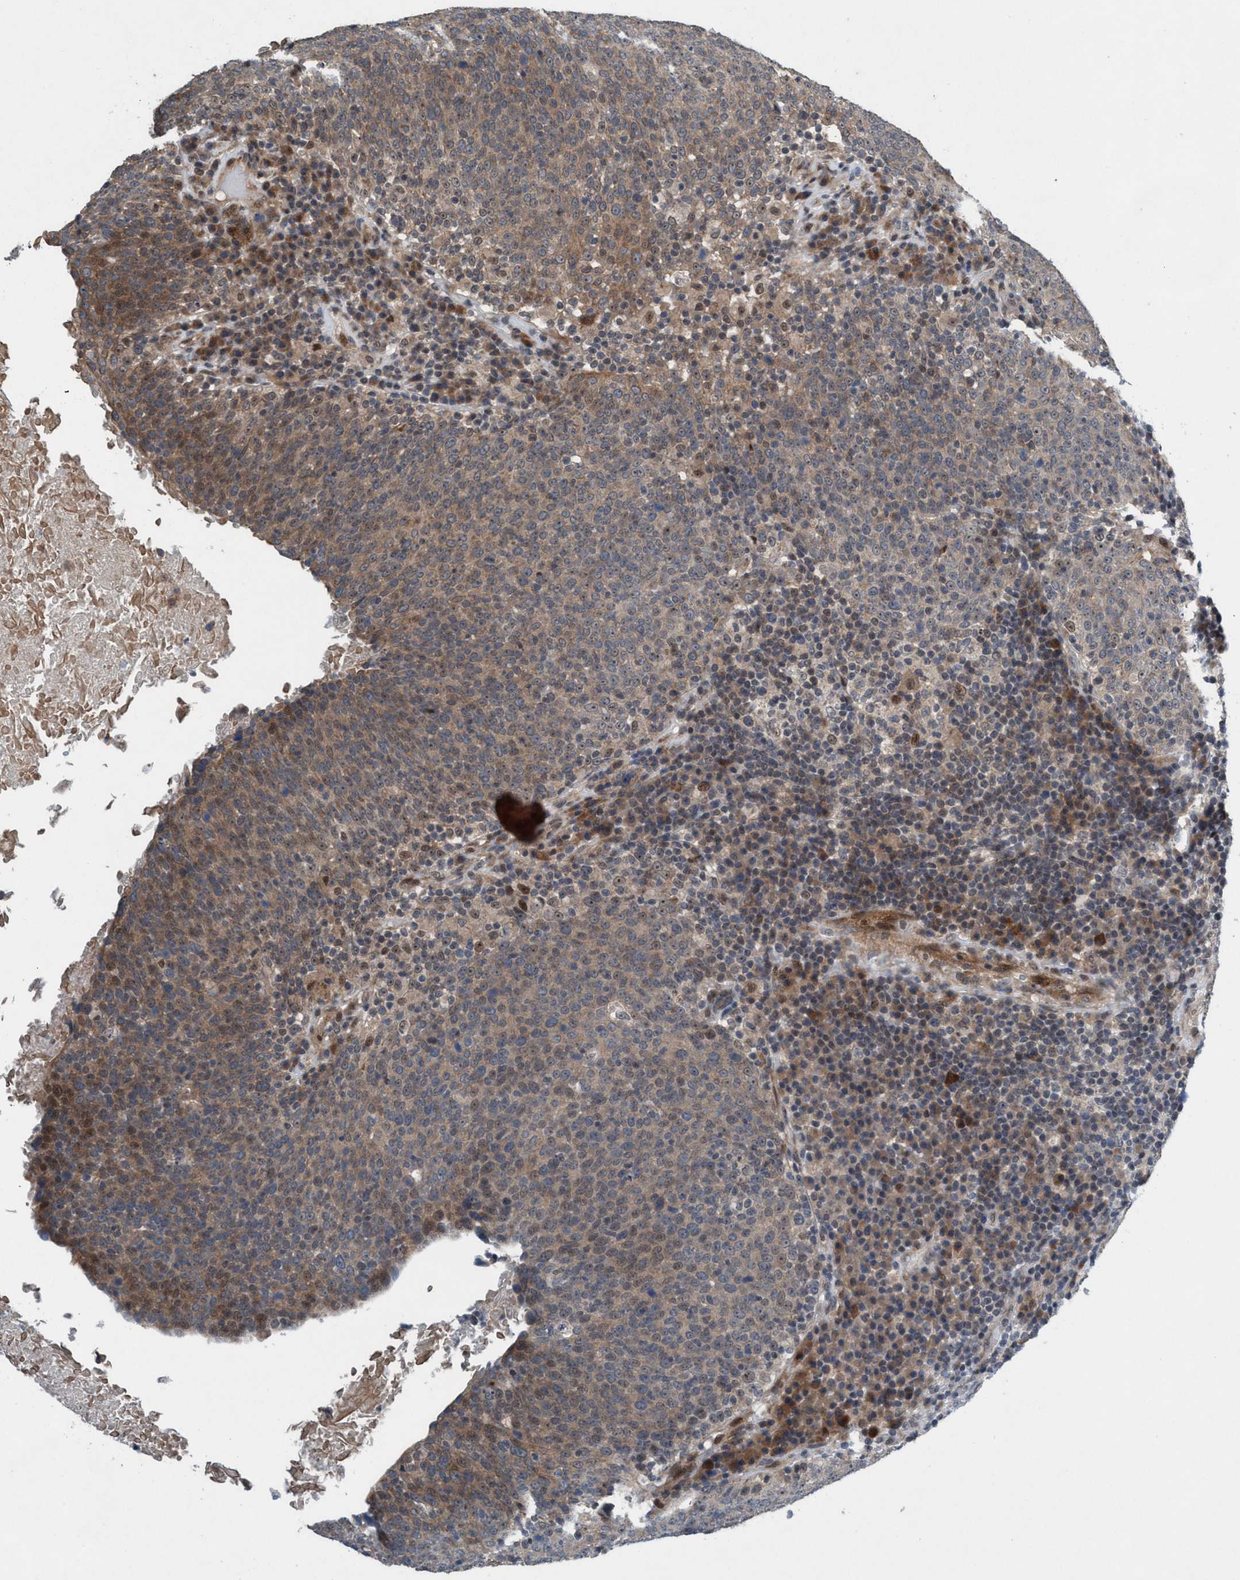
{"staining": {"intensity": "moderate", "quantity": ">75%", "location": "cytoplasmic/membranous"}, "tissue": "head and neck cancer", "cell_type": "Tumor cells", "image_type": "cancer", "snomed": [{"axis": "morphology", "description": "Squamous cell carcinoma, NOS"}, {"axis": "morphology", "description": "Squamous cell carcinoma, metastatic, NOS"}, {"axis": "topography", "description": "Lymph node"}, {"axis": "topography", "description": "Head-Neck"}], "caption": "Immunohistochemistry (IHC) of head and neck cancer (metastatic squamous cell carcinoma) reveals medium levels of moderate cytoplasmic/membranous staining in about >75% of tumor cells.", "gene": "NISCH", "patient": {"sex": "male", "age": 62}}